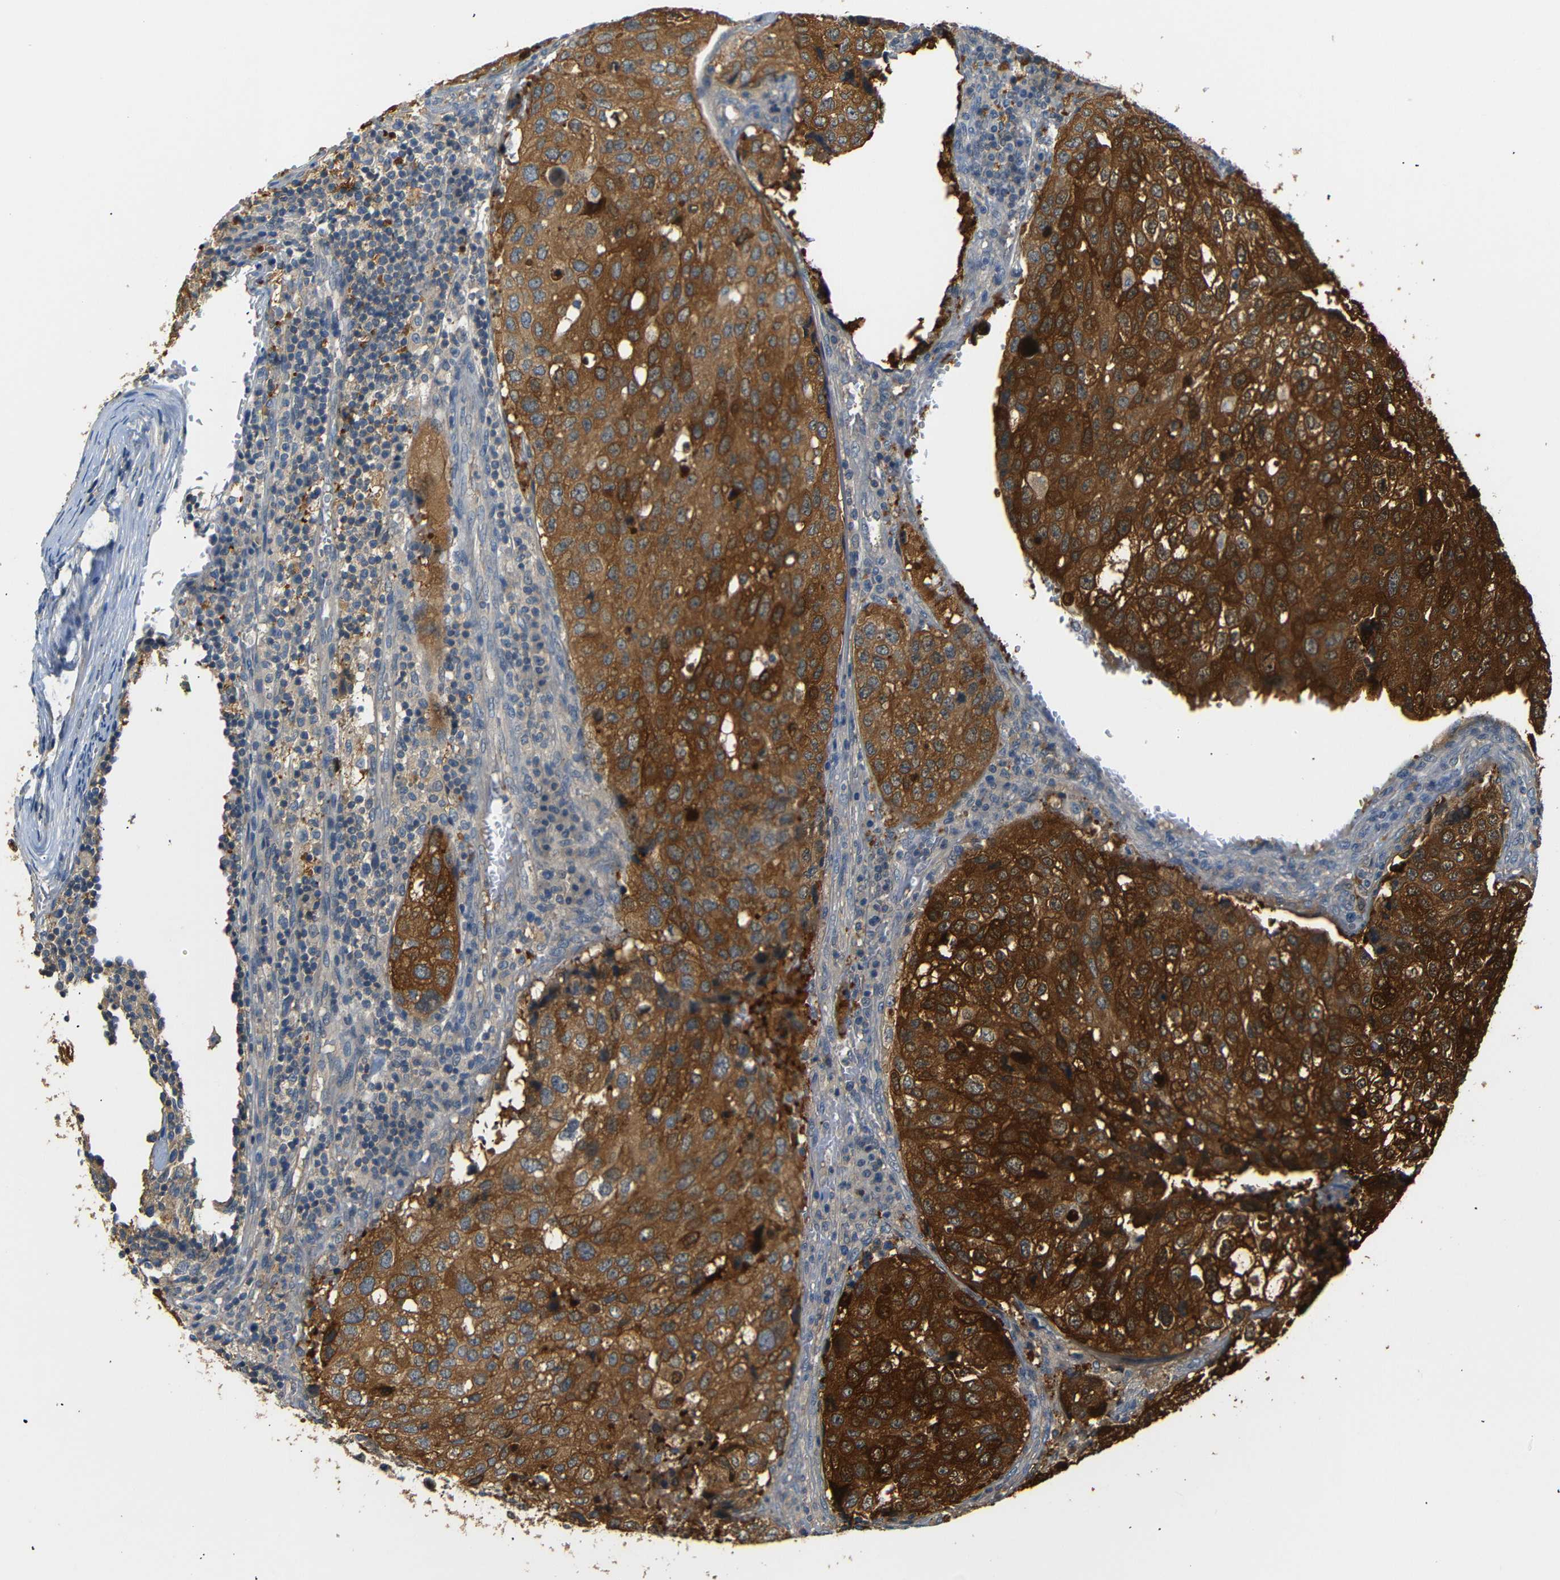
{"staining": {"intensity": "strong", "quantity": ">75%", "location": "cytoplasmic/membranous,nuclear"}, "tissue": "urothelial cancer", "cell_type": "Tumor cells", "image_type": "cancer", "snomed": [{"axis": "morphology", "description": "Urothelial carcinoma, High grade"}, {"axis": "topography", "description": "Lymph node"}, {"axis": "topography", "description": "Urinary bladder"}], "caption": "Human high-grade urothelial carcinoma stained with a protein marker demonstrates strong staining in tumor cells.", "gene": "SFN", "patient": {"sex": "male", "age": 51}}